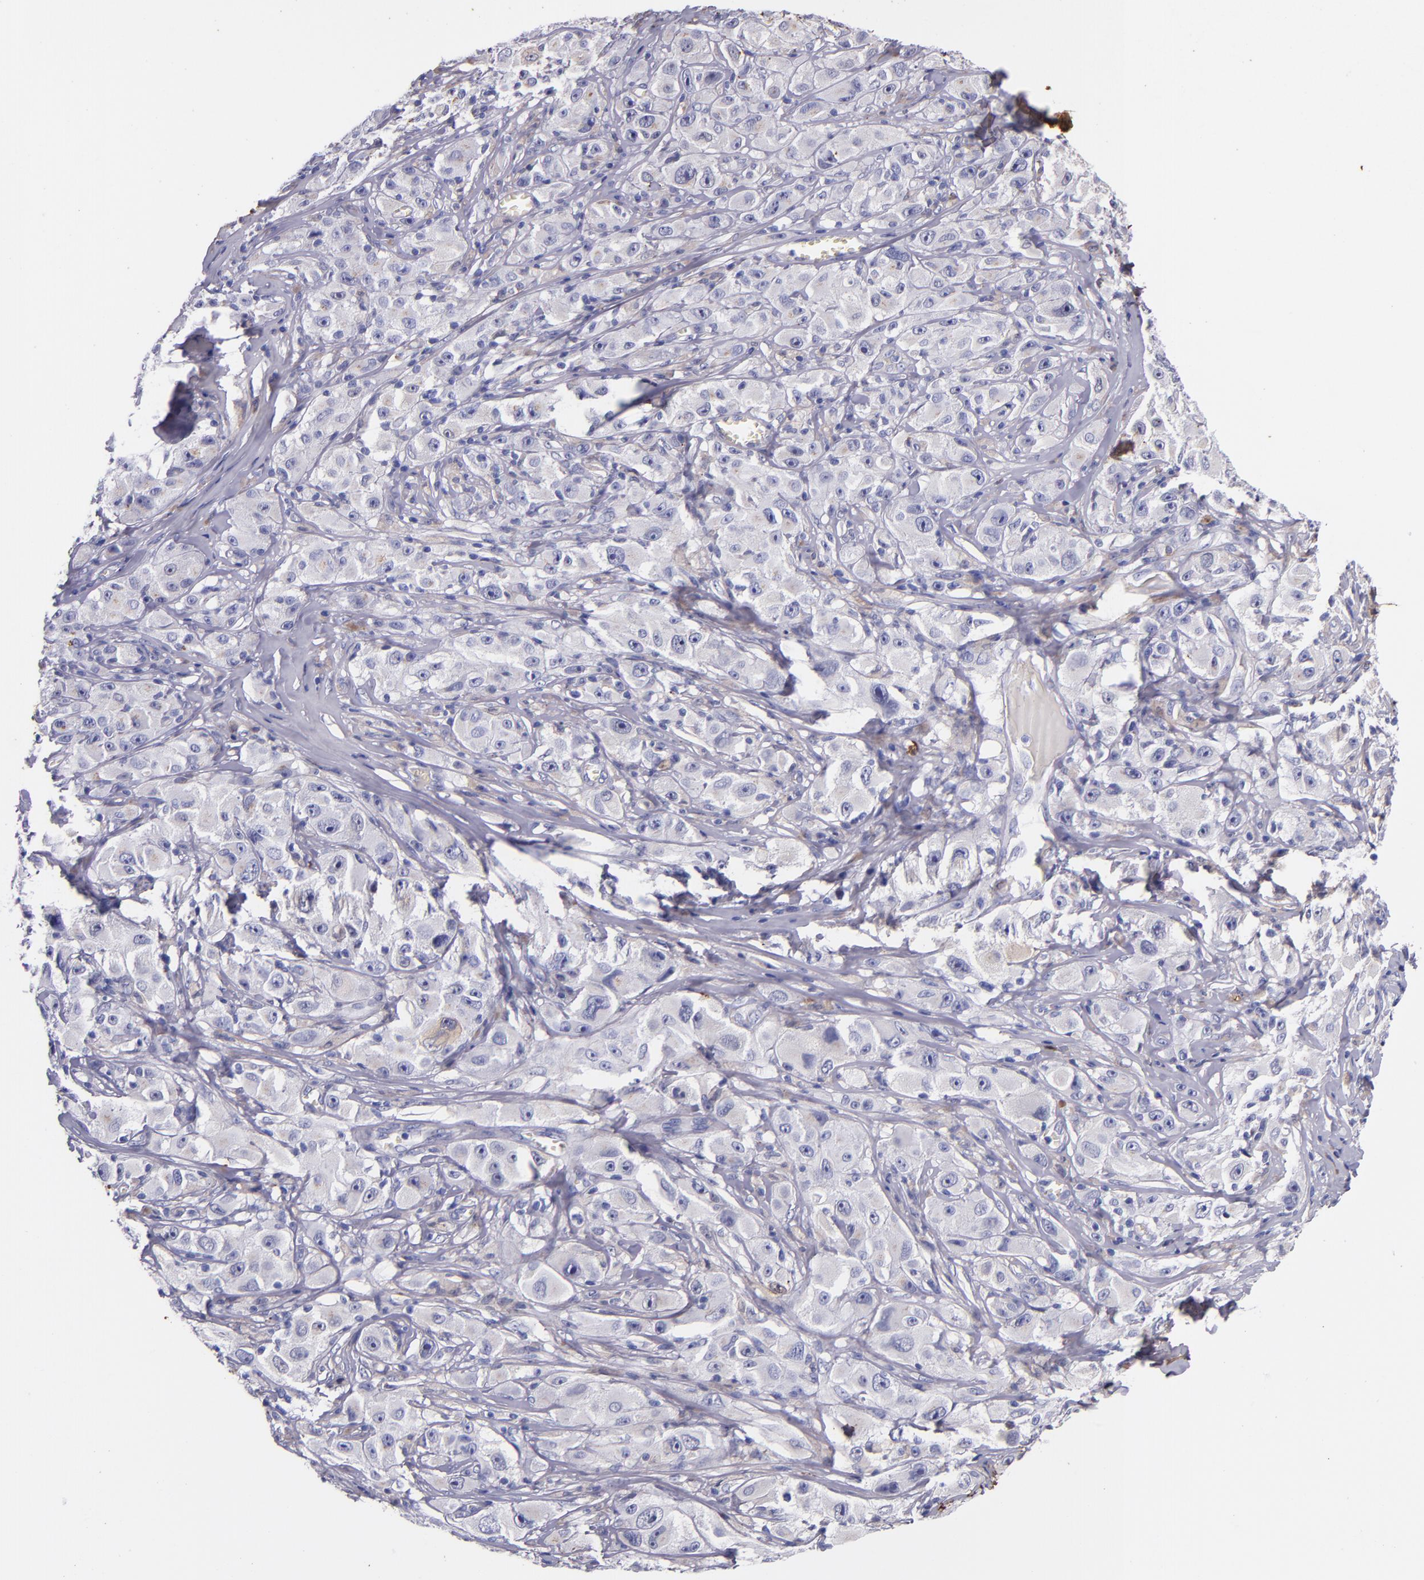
{"staining": {"intensity": "negative", "quantity": "none", "location": "none"}, "tissue": "melanoma", "cell_type": "Tumor cells", "image_type": "cancer", "snomed": [{"axis": "morphology", "description": "Malignant melanoma, NOS"}, {"axis": "topography", "description": "Skin"}], "caption": "High magnification brightfield microscopy of melanoma stained with DAB (3,3'-diaminobenzidine) (brown) and counterstained with hematoxylin (blue): tumor cells show no significant expression.", "gene": "IVL", "patient": {"sex": "male", "age": 56}}